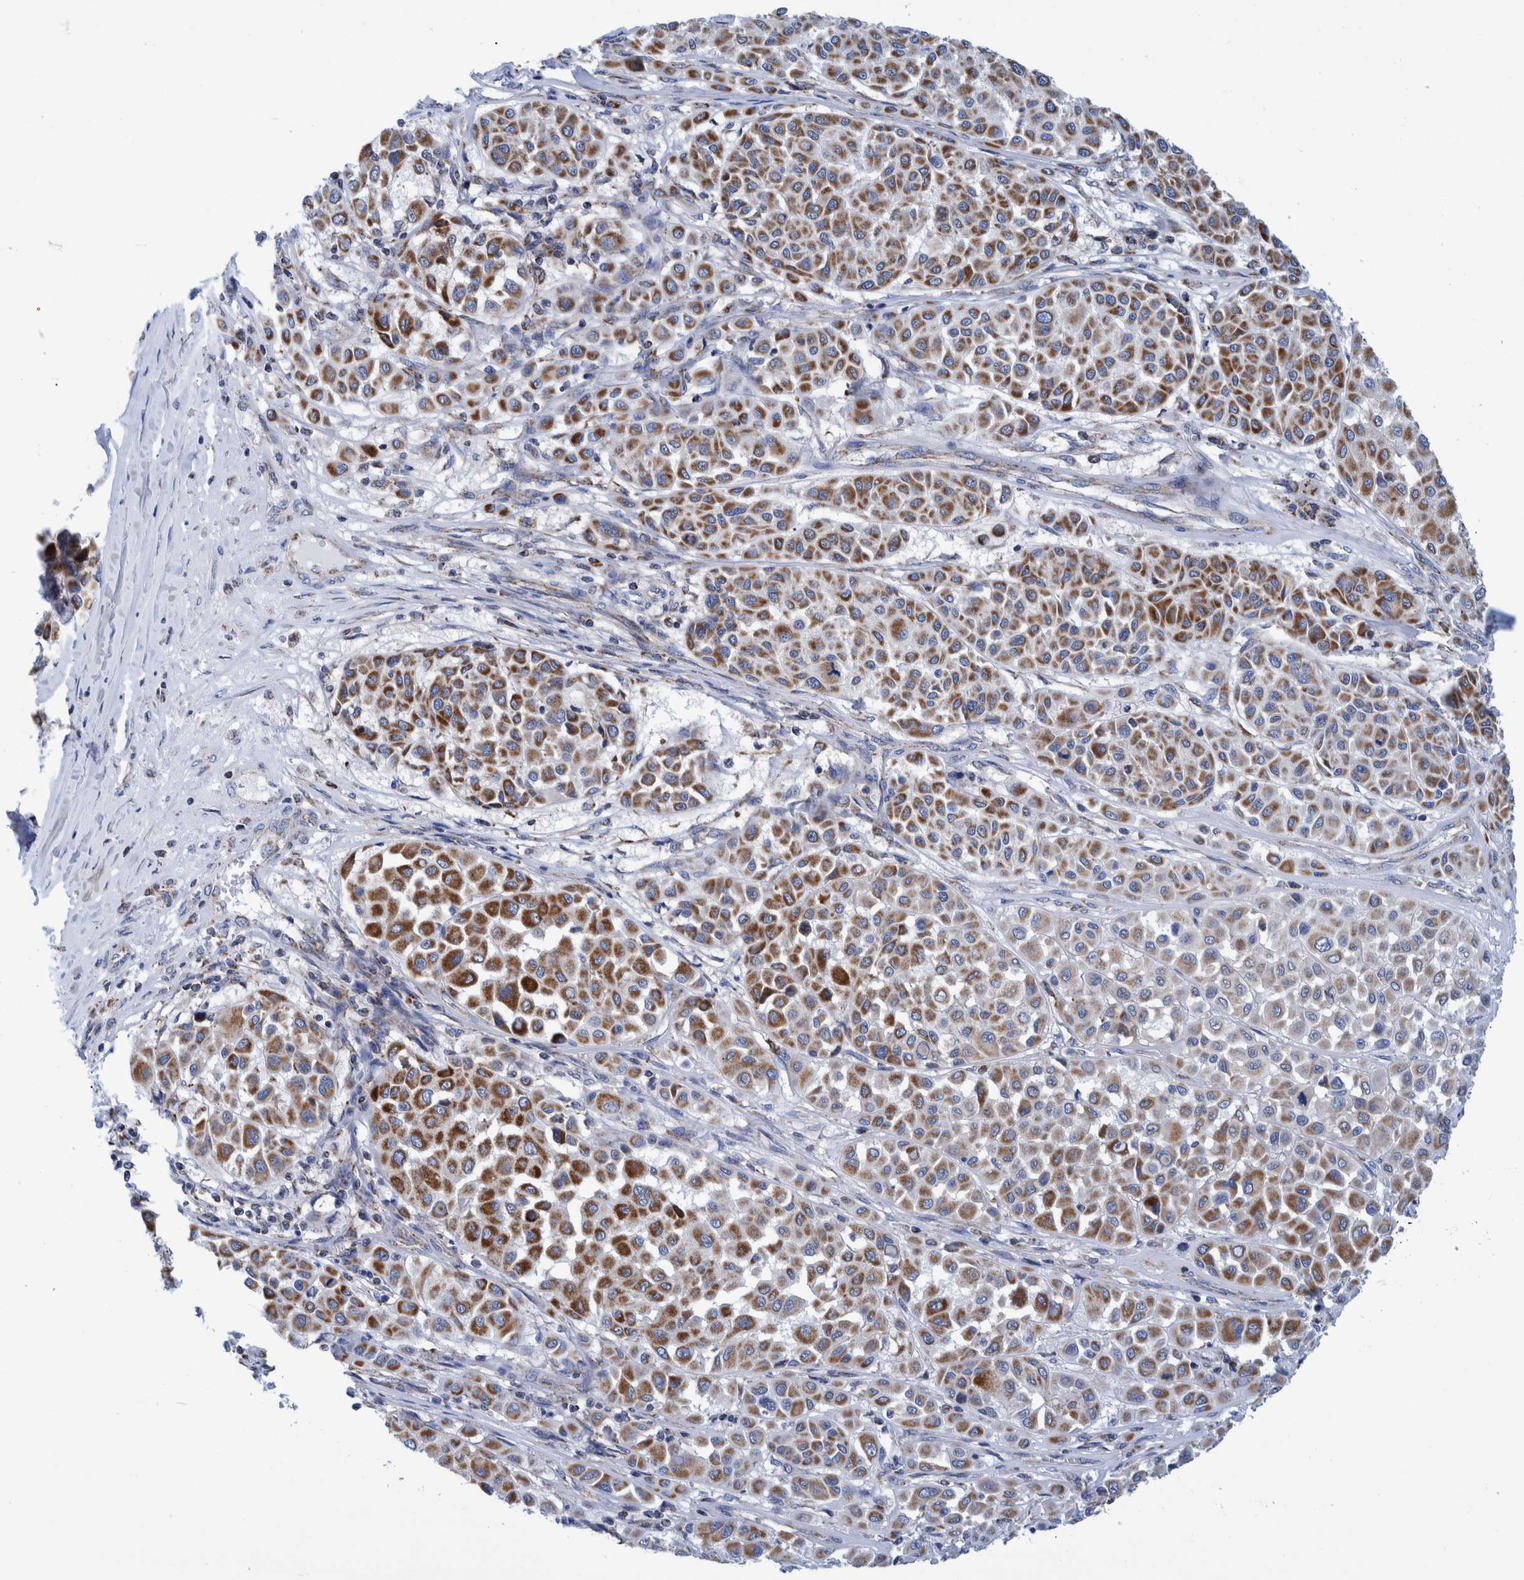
{"staining": {"intensity": "moderate", "quantity": ">75%", "location": "cytoplasmic/membranous"}, "tissue": "melanoma", "cell_type": "Tumor cells", "image_type": "cancer", "snomed": [{"axis": "morphology", "description": "Malignant melanoma, Metastatic site"}, {"axis": "topography", "description": "Soft tissue"}], "caption": "A histopathology image showing moderate cytoplasmic/membranous expression in about >75% of tumor cells in malignant melanoma (metastatic site), as visualized by brown immunohistochemical staining.", "gene": "BZW2", "patient": {"sex": "male", "age": 41}}